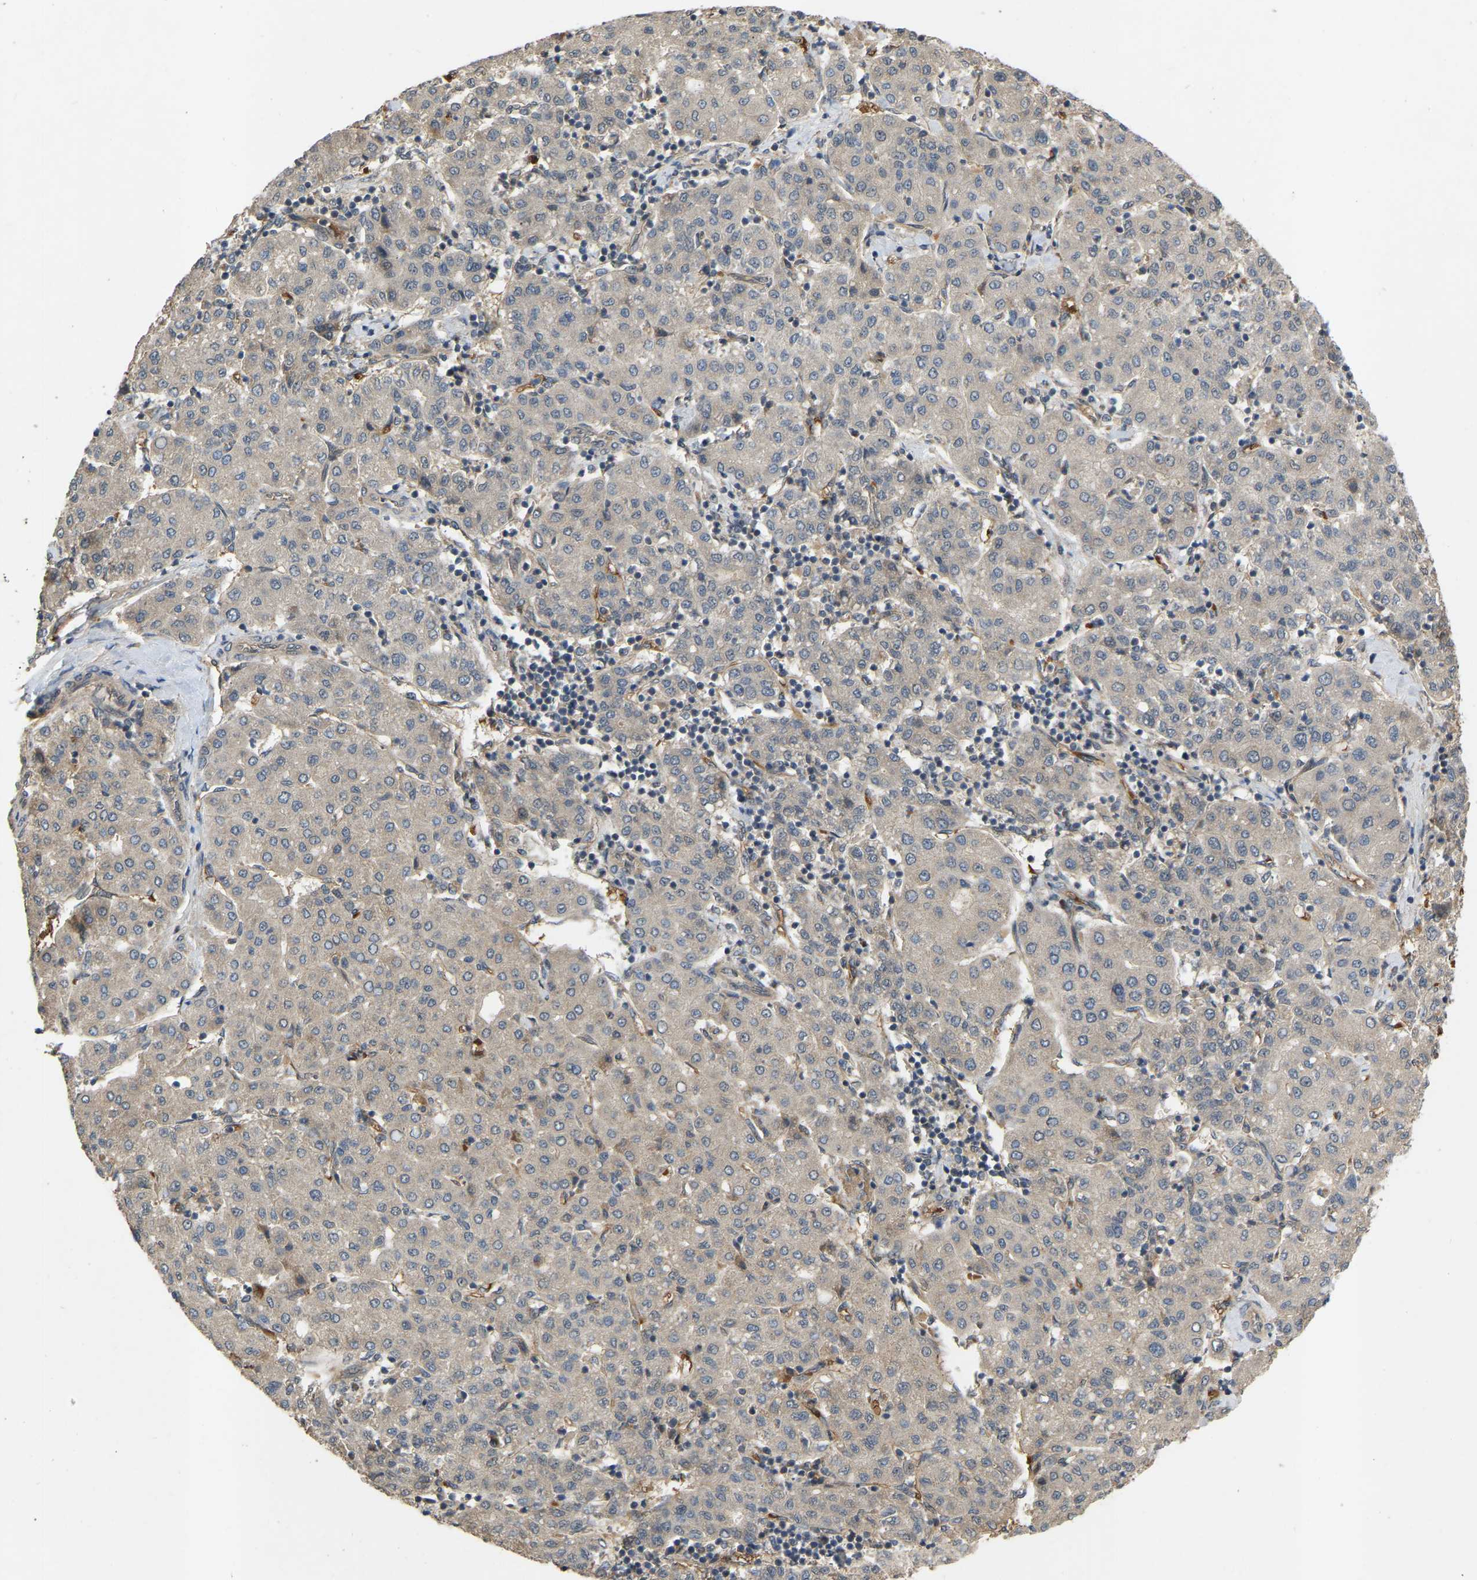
{"staining": {"intensity": "negative", "quantity": "none", "location": "none"}, "tissue": "liver cancer", "cell_type": "Tumor cells", "image_type": "cancer", "snomed": [{"axis": "morphology", "description": "Carcinoma, Hepatocellular, NOS"}, {"axis": "topography", "description": "Liver"}], "caption": "A histopathology image of liver hepatocellular carcinoma stained for a protein shows no brown staining in tumor cells.", "gene": "LIMK2", "patient": {"sex": "male", "age": 65}}